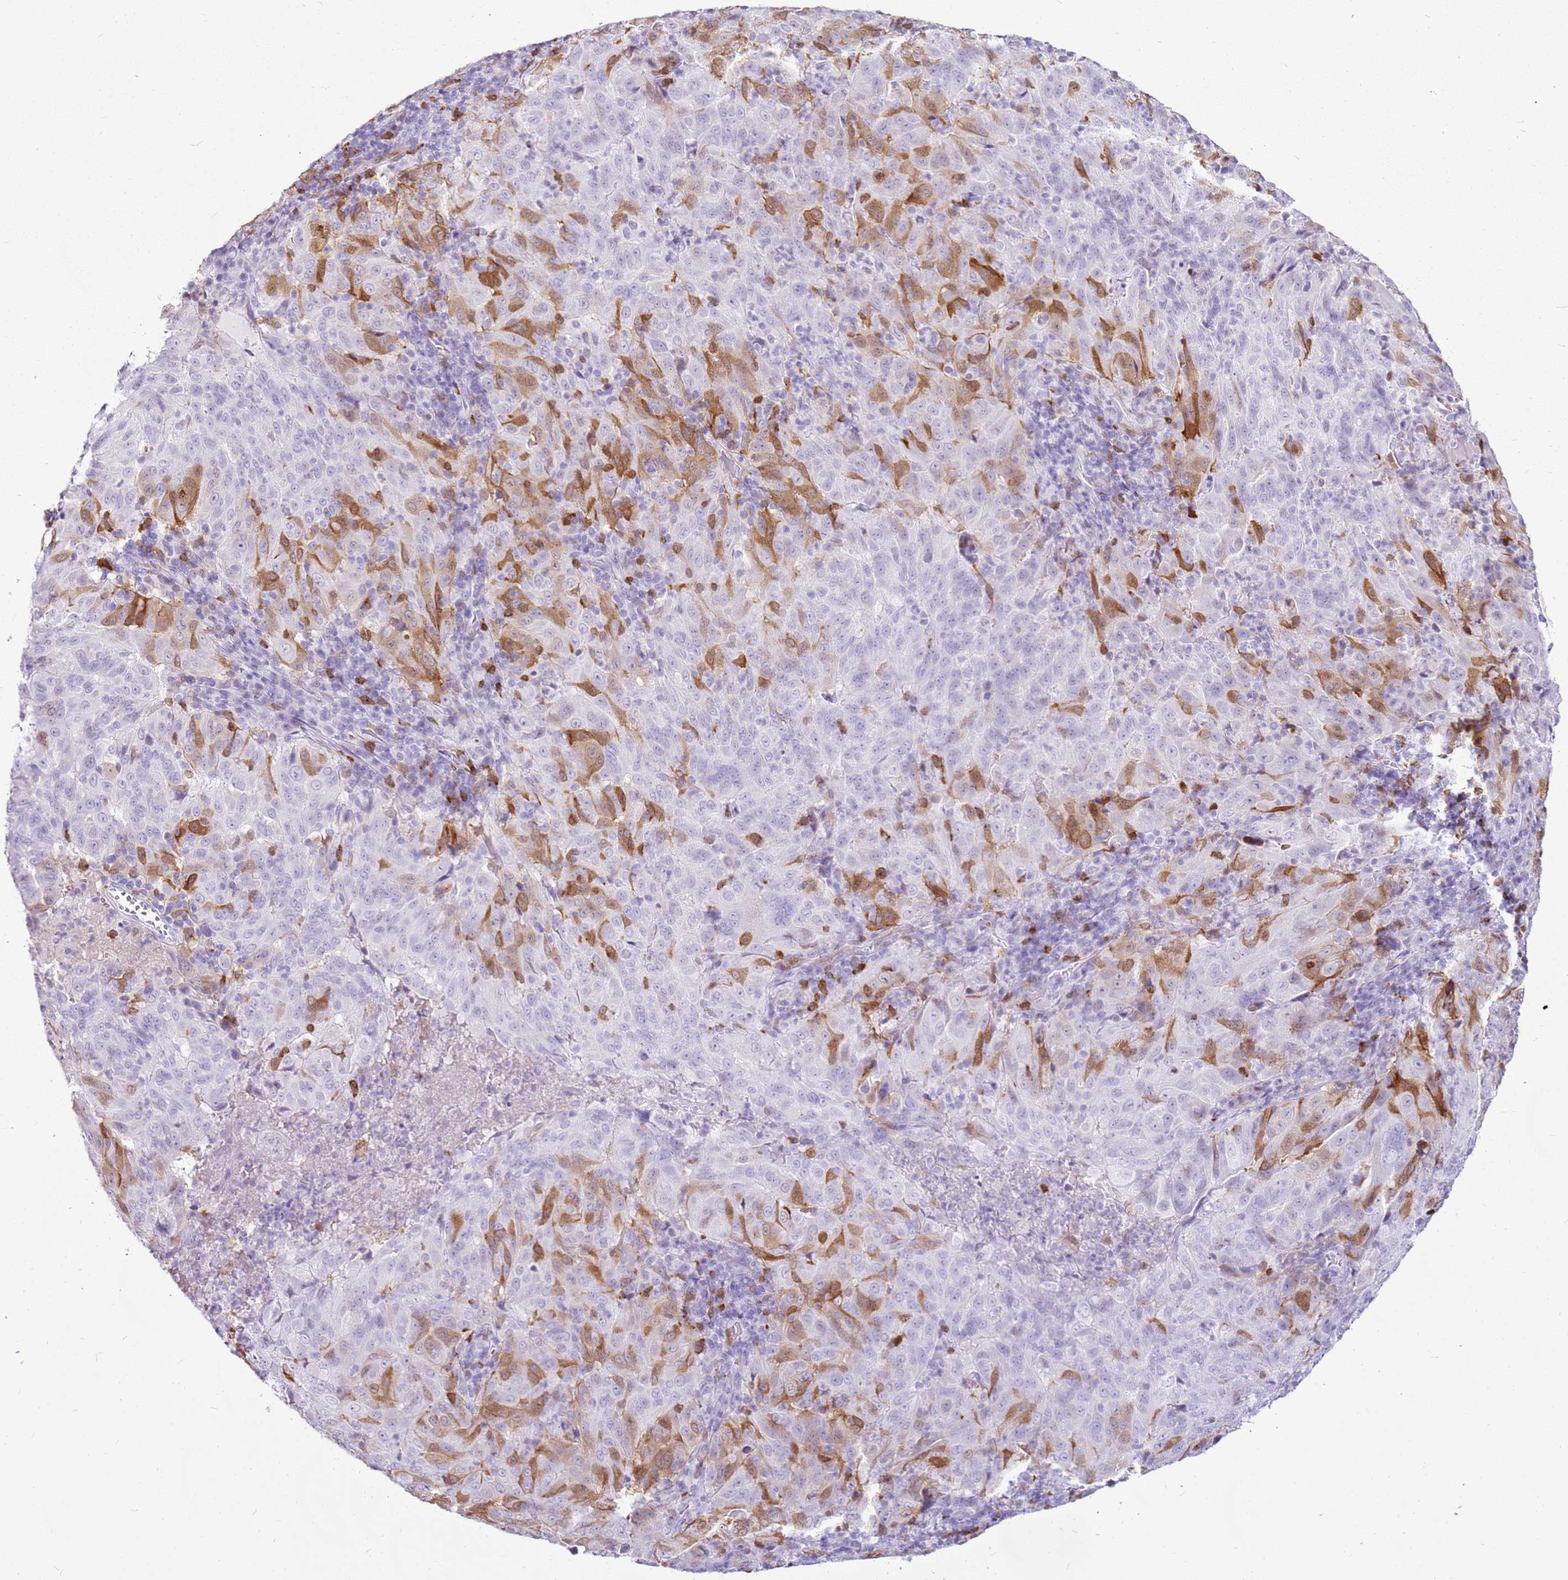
{"staining": {"intensity": "moderate", "quantity": "<25%", "location": "cytoplasmic/membranous"}, "tissue": "pancreatic cancer", "cell_type": "Tumor cells", "image_type": "cancer", "snomed": [{"axis": "morphology", "description": "Adenocarcinoma, NOS"}, {"axis": "topography", "description": "Pancreas"}], "caption": "Protein expression by IHC displays moderate cytoplasmic/membranous staining in about <25% of tumor cells in pancreatic cancer (adenocarcinoma). (DAB (3,3'-diaminobenzidine) = brown stain, brightfield microscopy at high magnification).", "gene": "SPC25", "patient": {"sex": "male", "age": 63}}